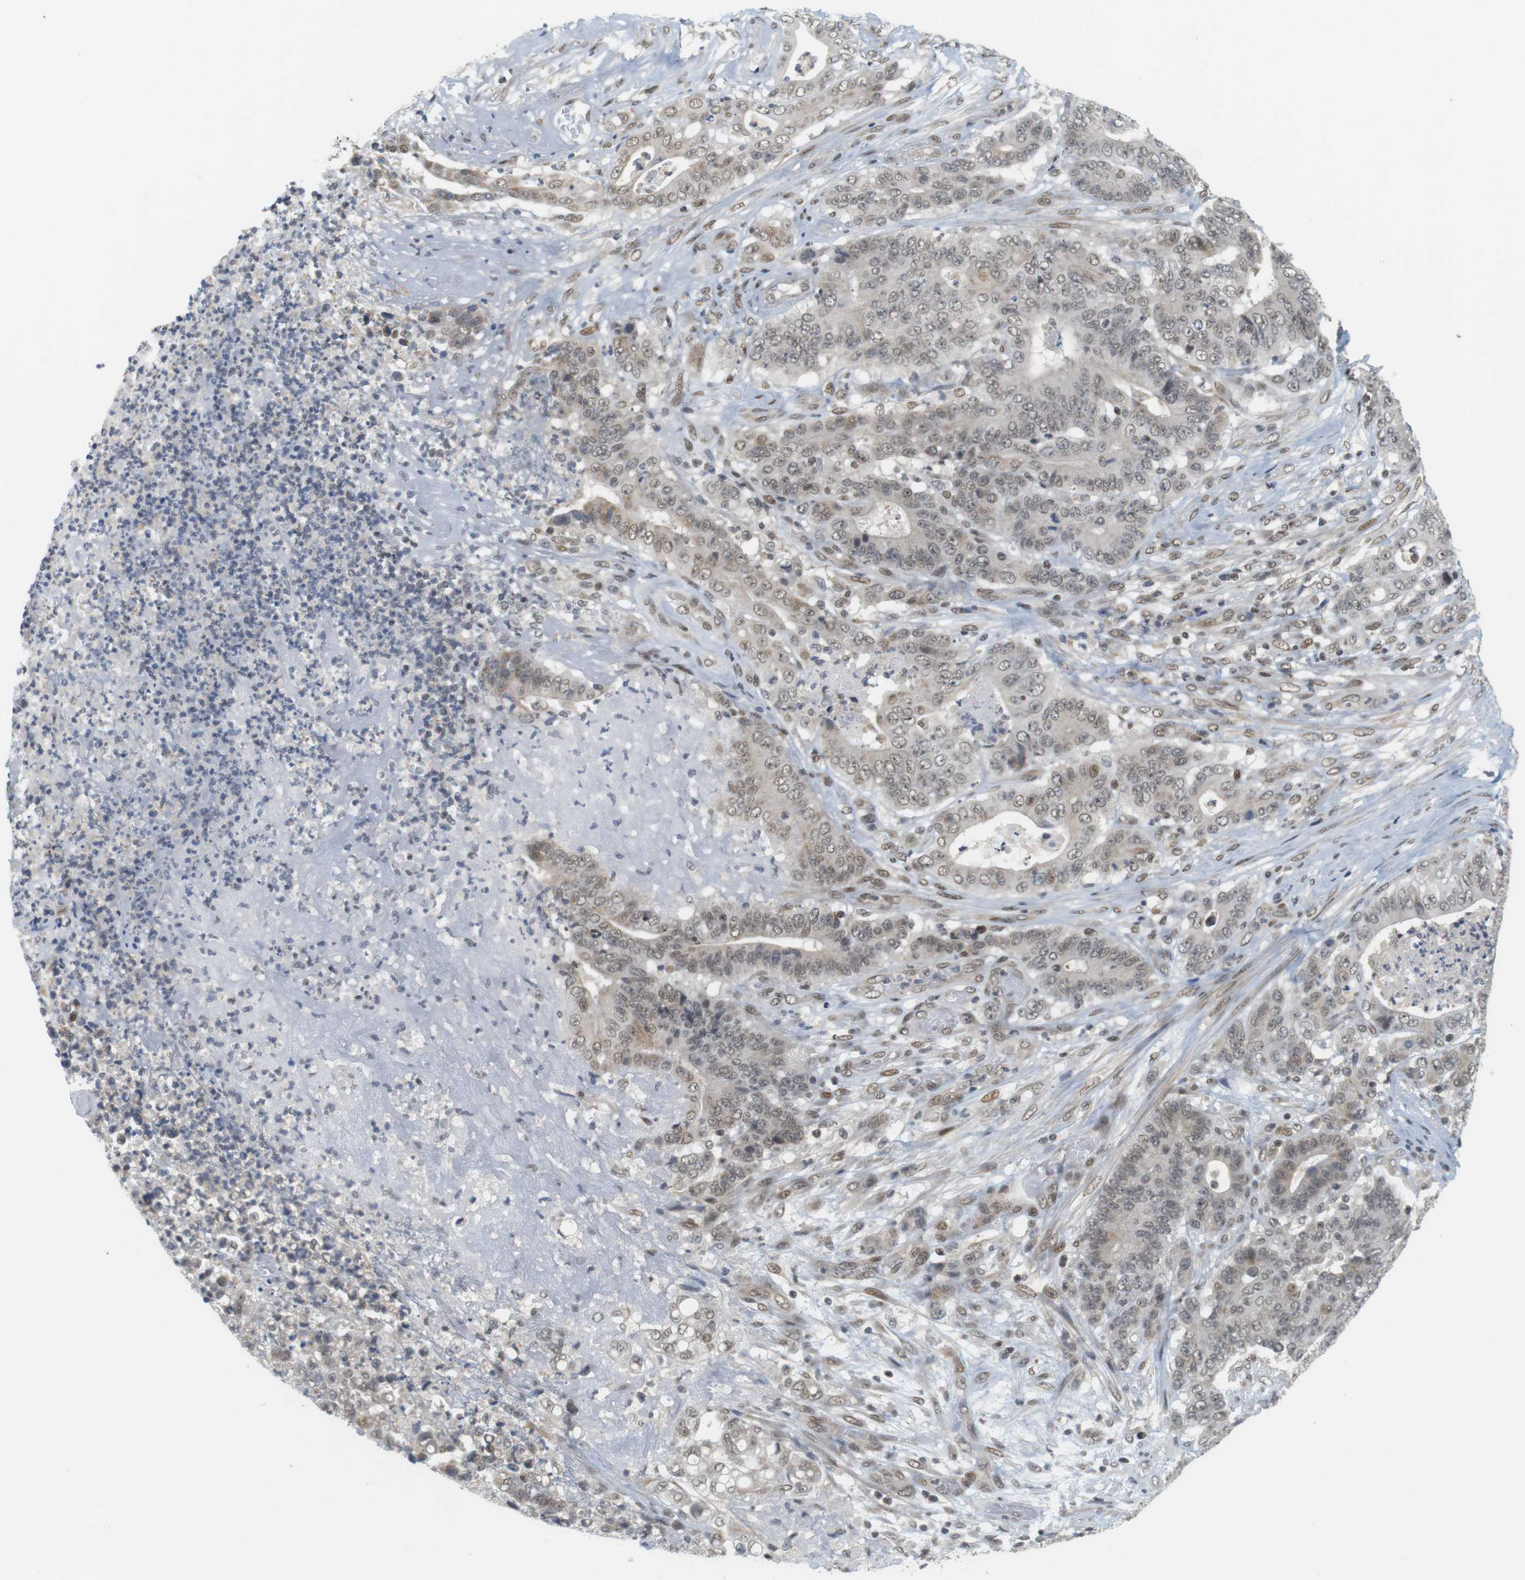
{"staining": {"intensity": "moderate", "quantity": ">75%", "location": "cytoplasmic/membranous,nuclear"}, "tissue": "stomach cancer", "cell_type": "Tumor cells", "image_type": "cancer", "snomed": [{"axis": "morphology", "description": "Adenocarcinoma, NOS"}, {"axis": "topography", "description": "Stomach"}], "caption": "Human adenocarcinoma (stomach) stained with a brown dye demonstrates moderate cytoplasmic/membranous and nuclear positive staining in approximately >75% of tumor cells.", "gene": "BRD4", "patient": {"sex": "female", "age": 73}}